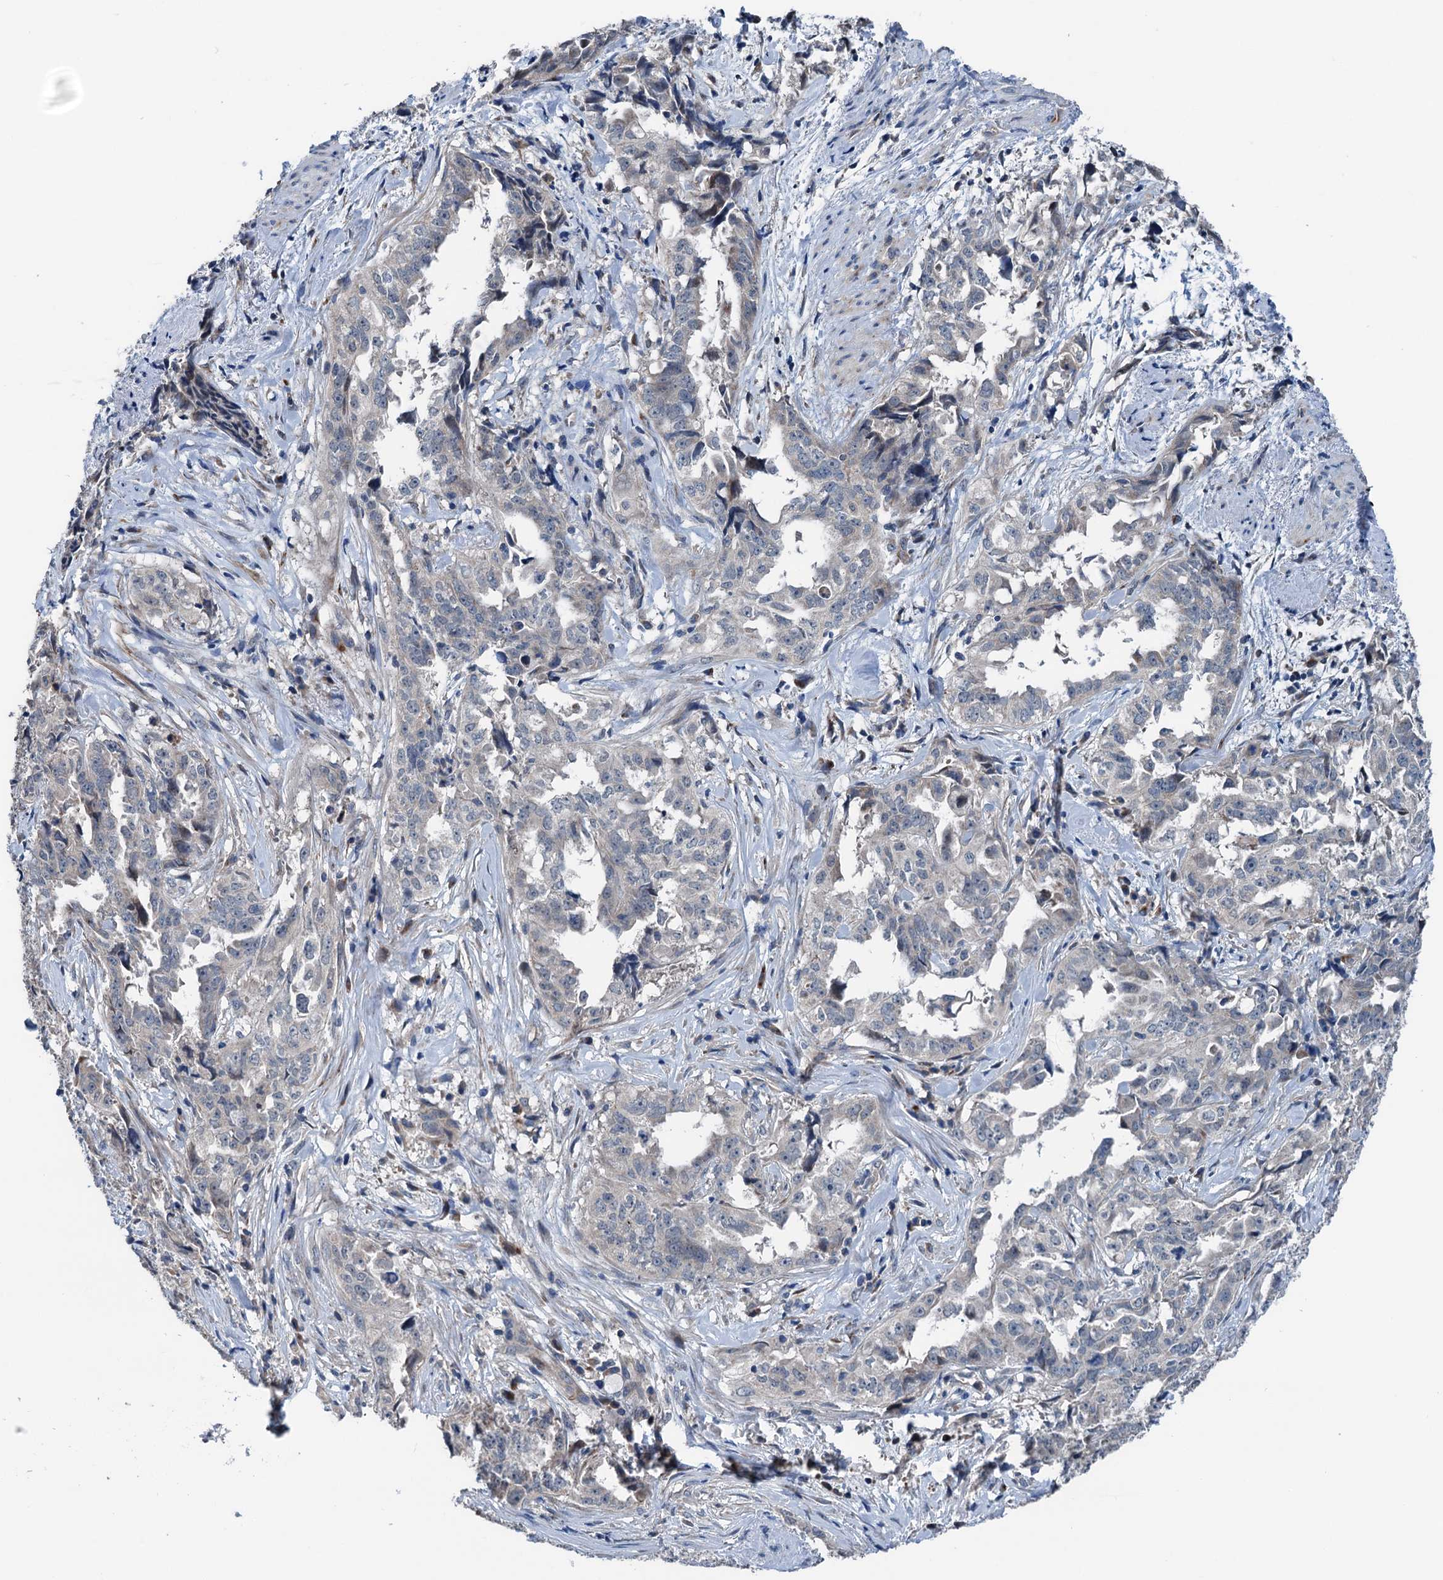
{"staining": {"intensity": "negative", "quantity": "none", "location": "none"}, "tissue": "endometrial cancer", "cell_type": "Tumor cells", "image_type": "cancer", "snomed": [{"axis": "morphology", "description": "Adenocarcinoma, NOS"}, {"axis": "topography", "description": "Endometrium"}], "caption": "DAB immunohistochemical staining of endometrial adenocarcinoma demonstrates no significant positivity in tumor cells.", "gene": "ELAC1", "patient": {"sex": "female", "age": 65}}